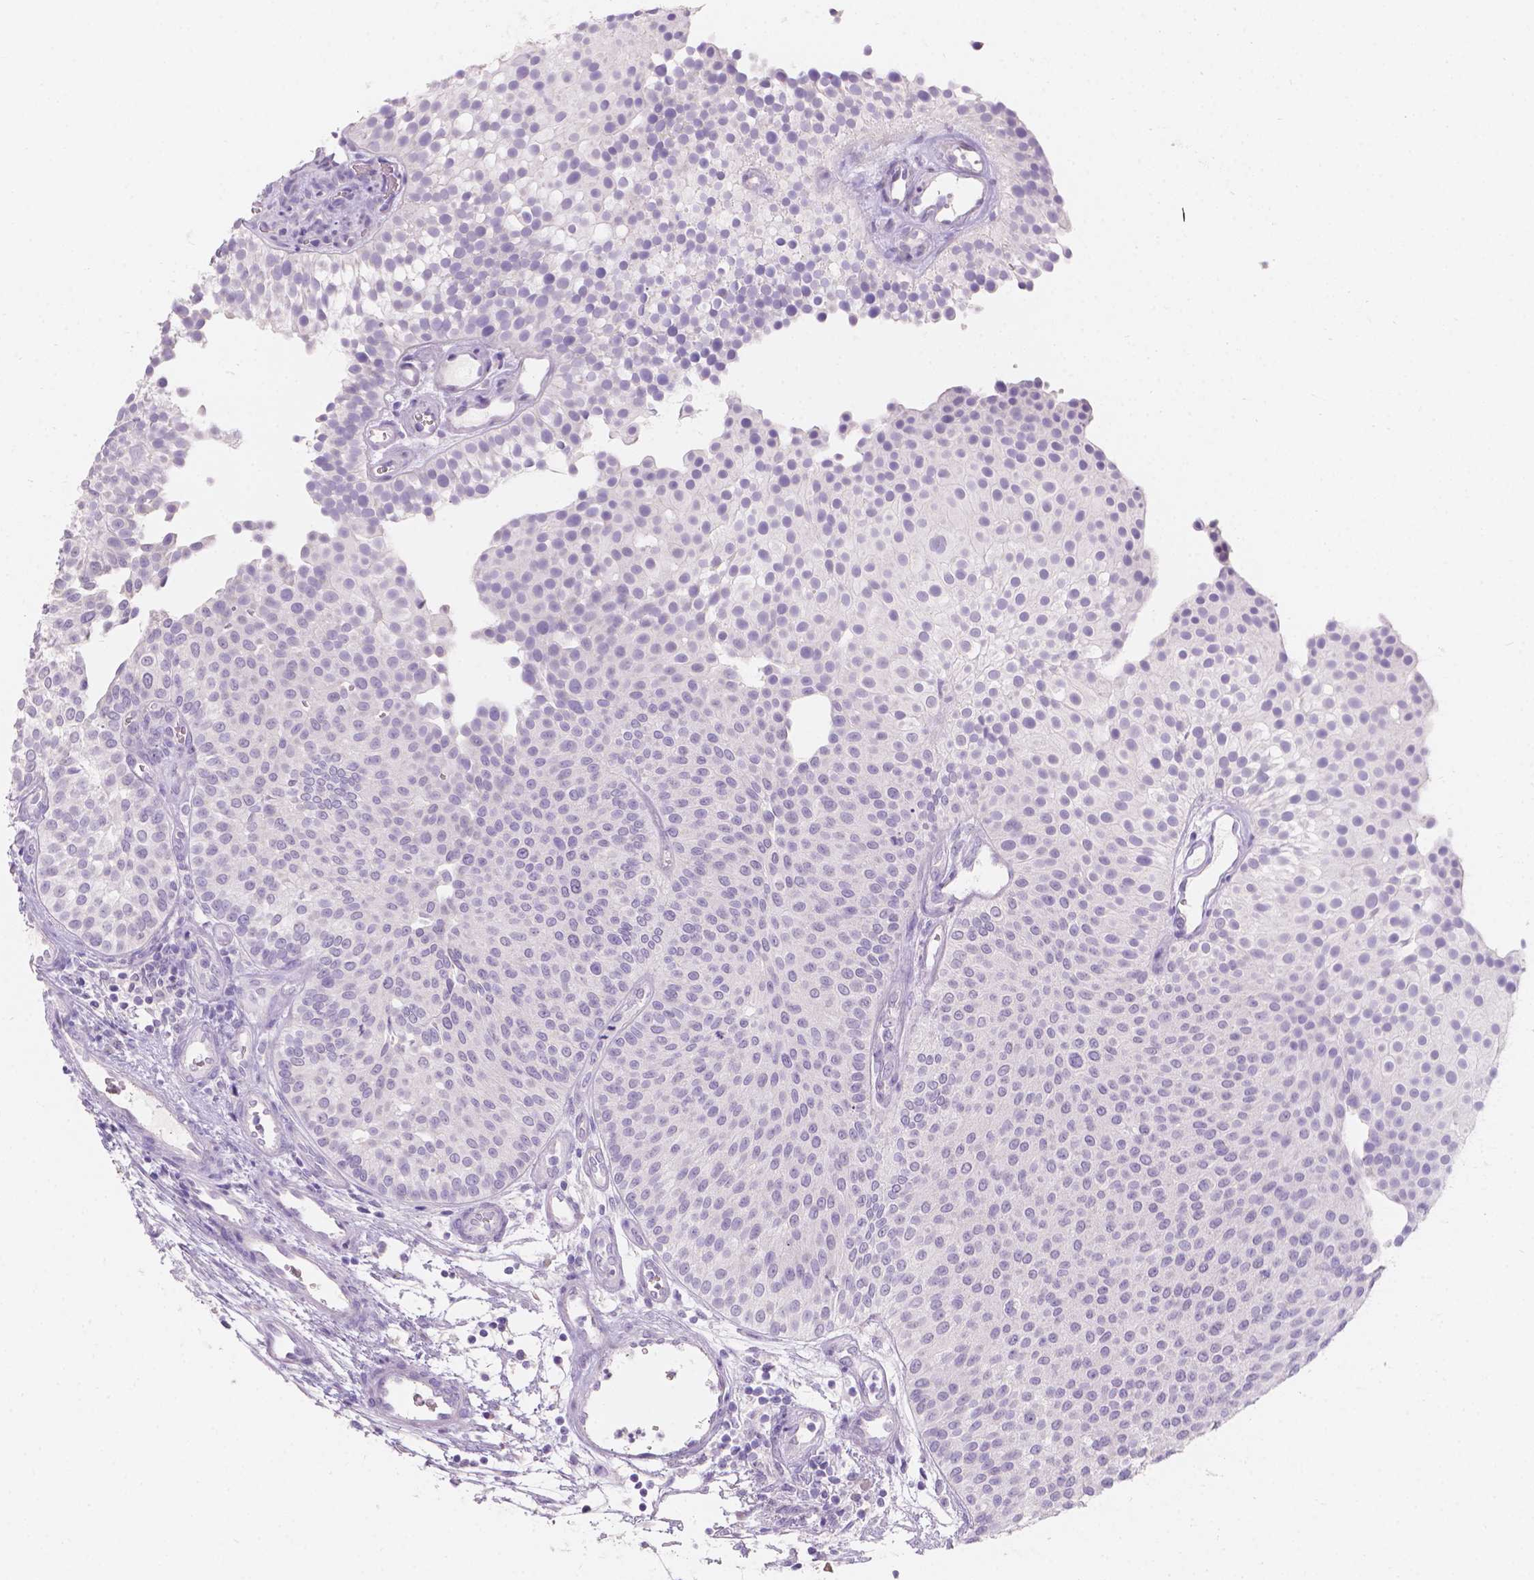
{"staining": {"intensity": "negative", "quantity": "none", "location": "none"}, "tissue": "urothelial cancer", "cell_type": "Tumor cells", "image_type": "cancer", "snomed": [{"axis": "morphology", "description": "Urothelial carcinoma, Low grade"}, {"axis": "topography", "description": "Urinary bladder"}], "caption": "IHC of human urothelial cancer displays no expression in tumor cells.", "gene": "HTN3", "patient": {"sex": "female", "age": 87}}